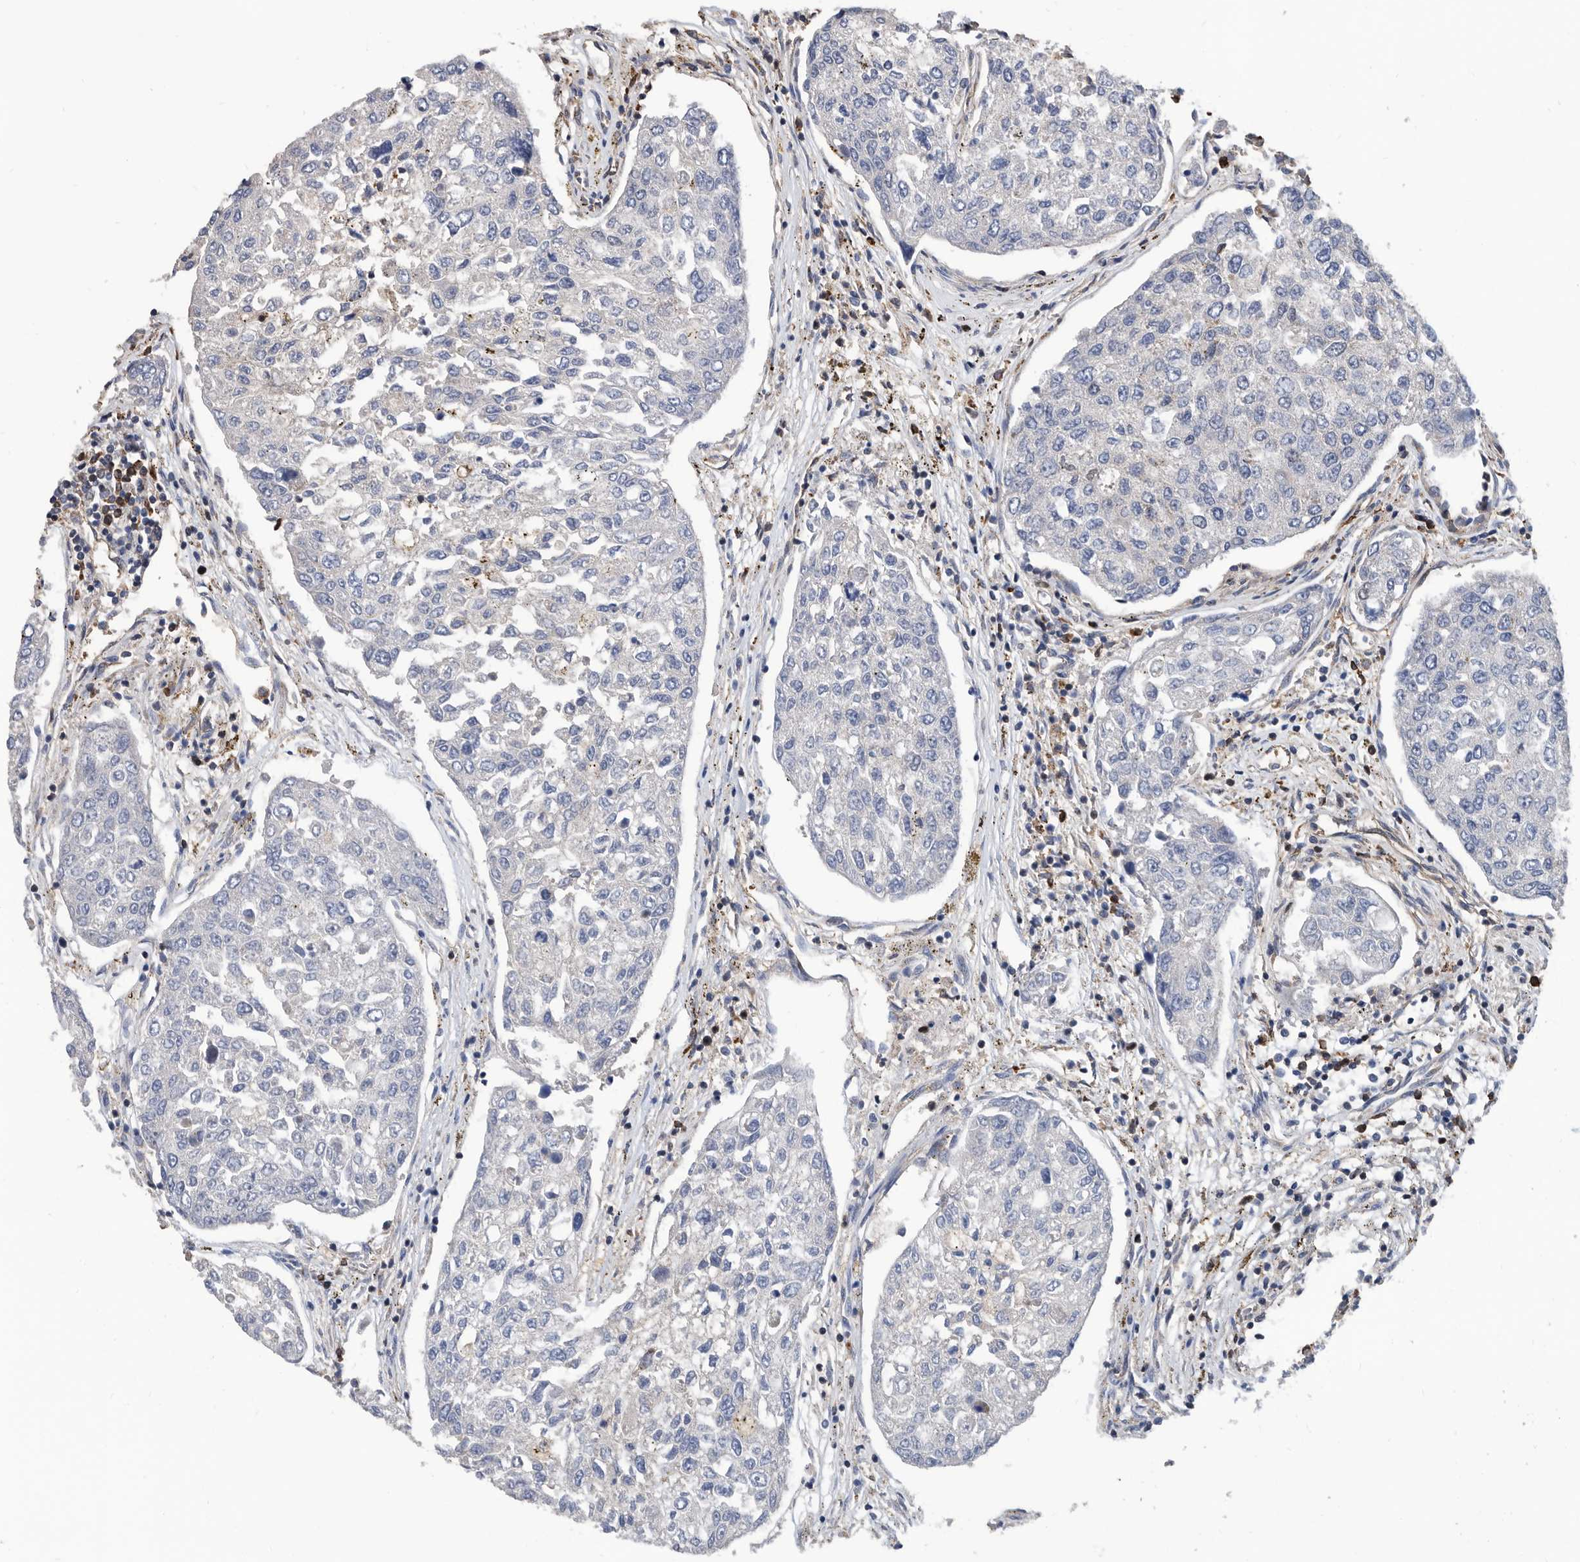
{"staining": {"intensity": "negative", "quantity": "none", "location": "none"}, "tissue": "urothelial cancer", "cell_type": "Tumor cells", "image_type": "cancer", "snomed": [{"axis": "morphology", "description": "Urothelial carcinoma, High grade"}, {"axis": "topography", "description": "Lymph node"}, {"axis": "topography", "description": "Urinary bladder"}], "caption": "Tumor cells are negative for protein expression in human urothelial cancer.", "gene": "ATAD2", "patient": {"sex": "male", "age": 51}}